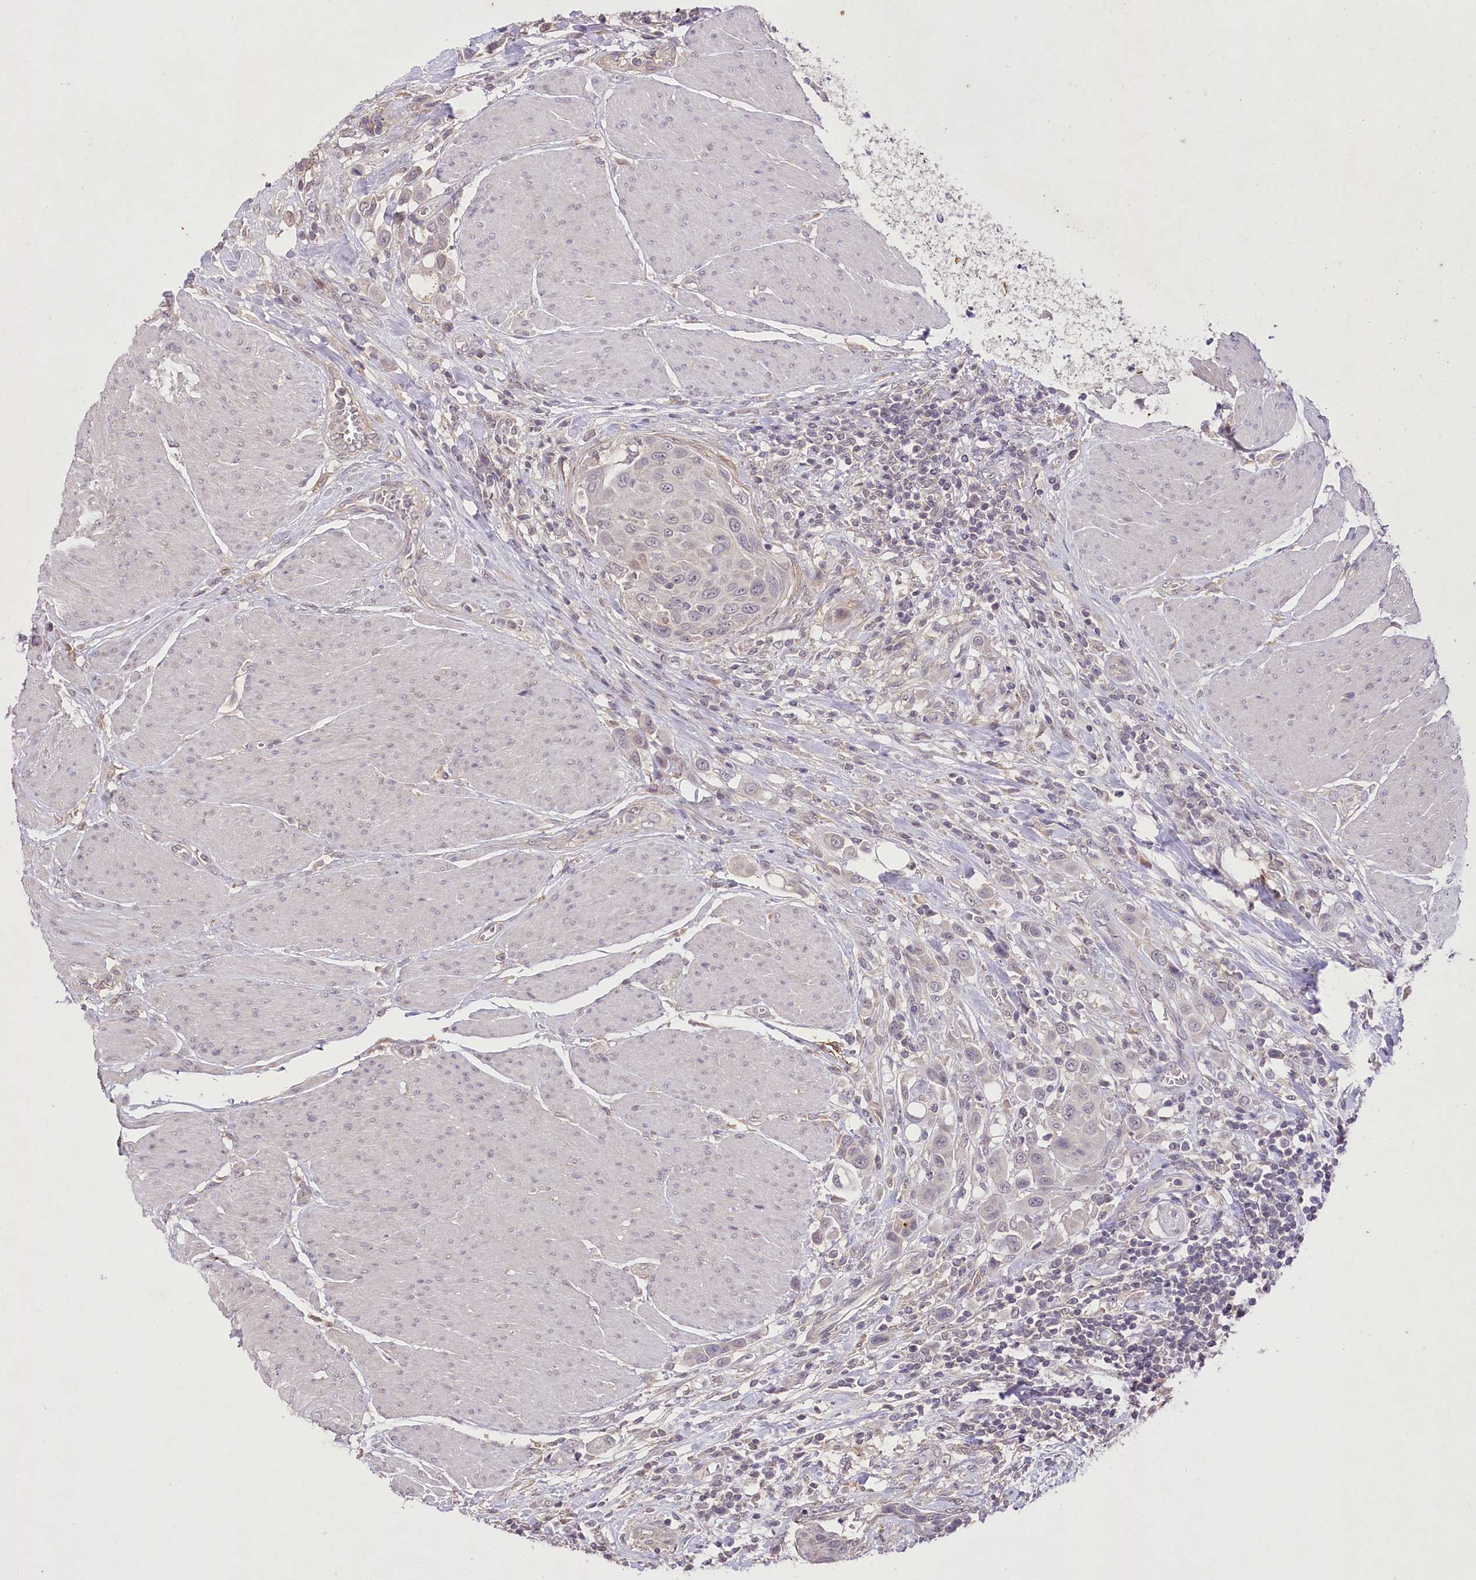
{"staining": {"intensity": "negative", "quantity": "none", "location": "none"}, "tissue": "urothelial cancer", "cell_type": "Tumor cells", "image_type": "cancer", "snomed": [{"axis": "morphology", "description": "Urothelial carcinoma, High grade"}, {"axis": "topography", "description": "Urinary bladder"}], "caption": "This is a photomicrograph of immunohistochemistry staining of urothelial cancer, which shows no expression in tumor cells.", "gene": "ENPP1", "patient": {"sex": "male", "age": 50}}